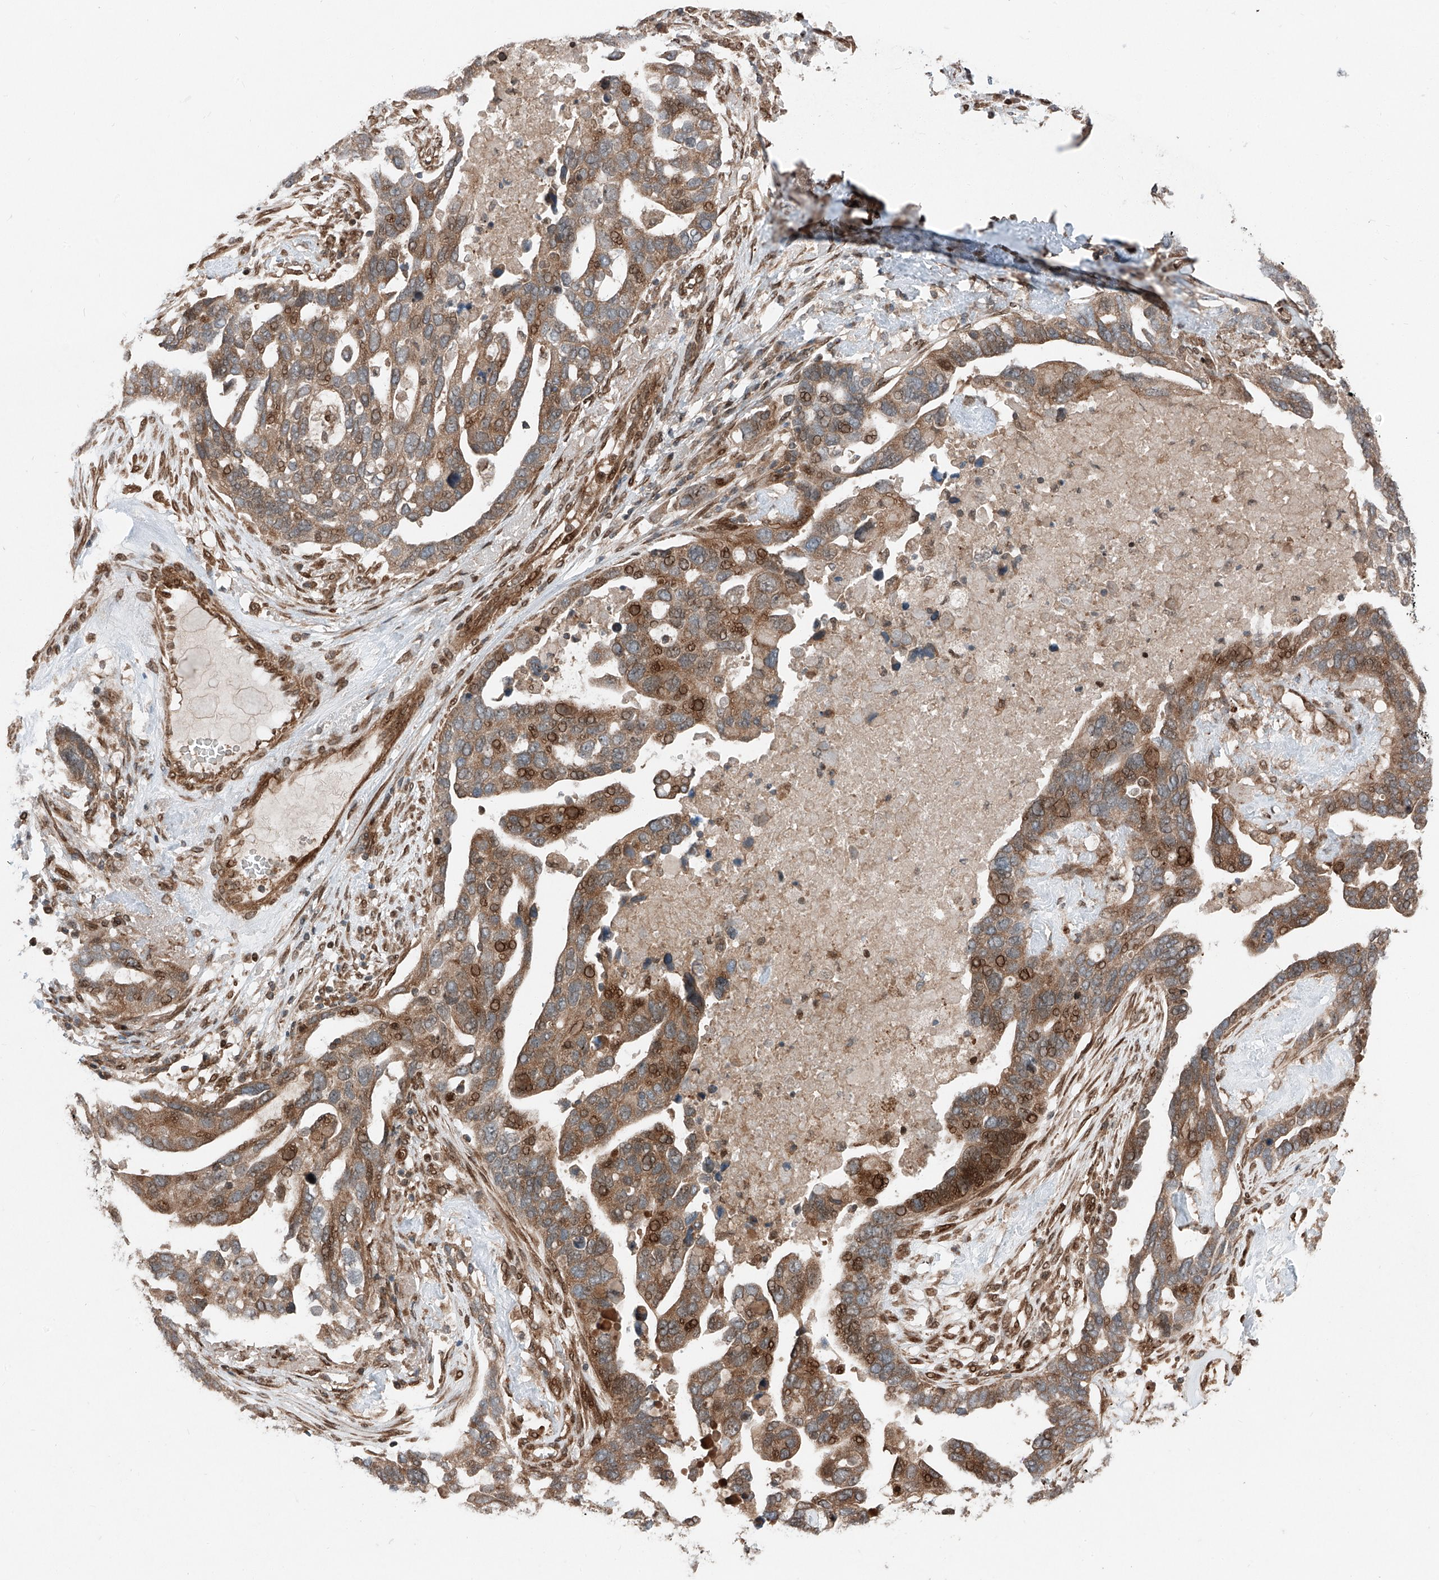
{"staining": {"intensity": "moderate", "quantity": ">75%", "location": "cytoplasmic/membranous,nuclear"}, "tissue": "ovarian cancer", "cell_type": "Tumor cells", "image_type": "cancer", "snomed": [{"axis": "morphology", "description": "Cystadenocarcinoma, serous, NOS"}, {"axis": "topography", "description": "Ovary"}], "caption": "Protein positivity by IHC displays moderate cytoplasmic/membranous and nuclear staining in approximately >75% of tumor cells in ovarian cancer.", "gene": "CEP162", "patient": {"sex": "female", "age": 54}}